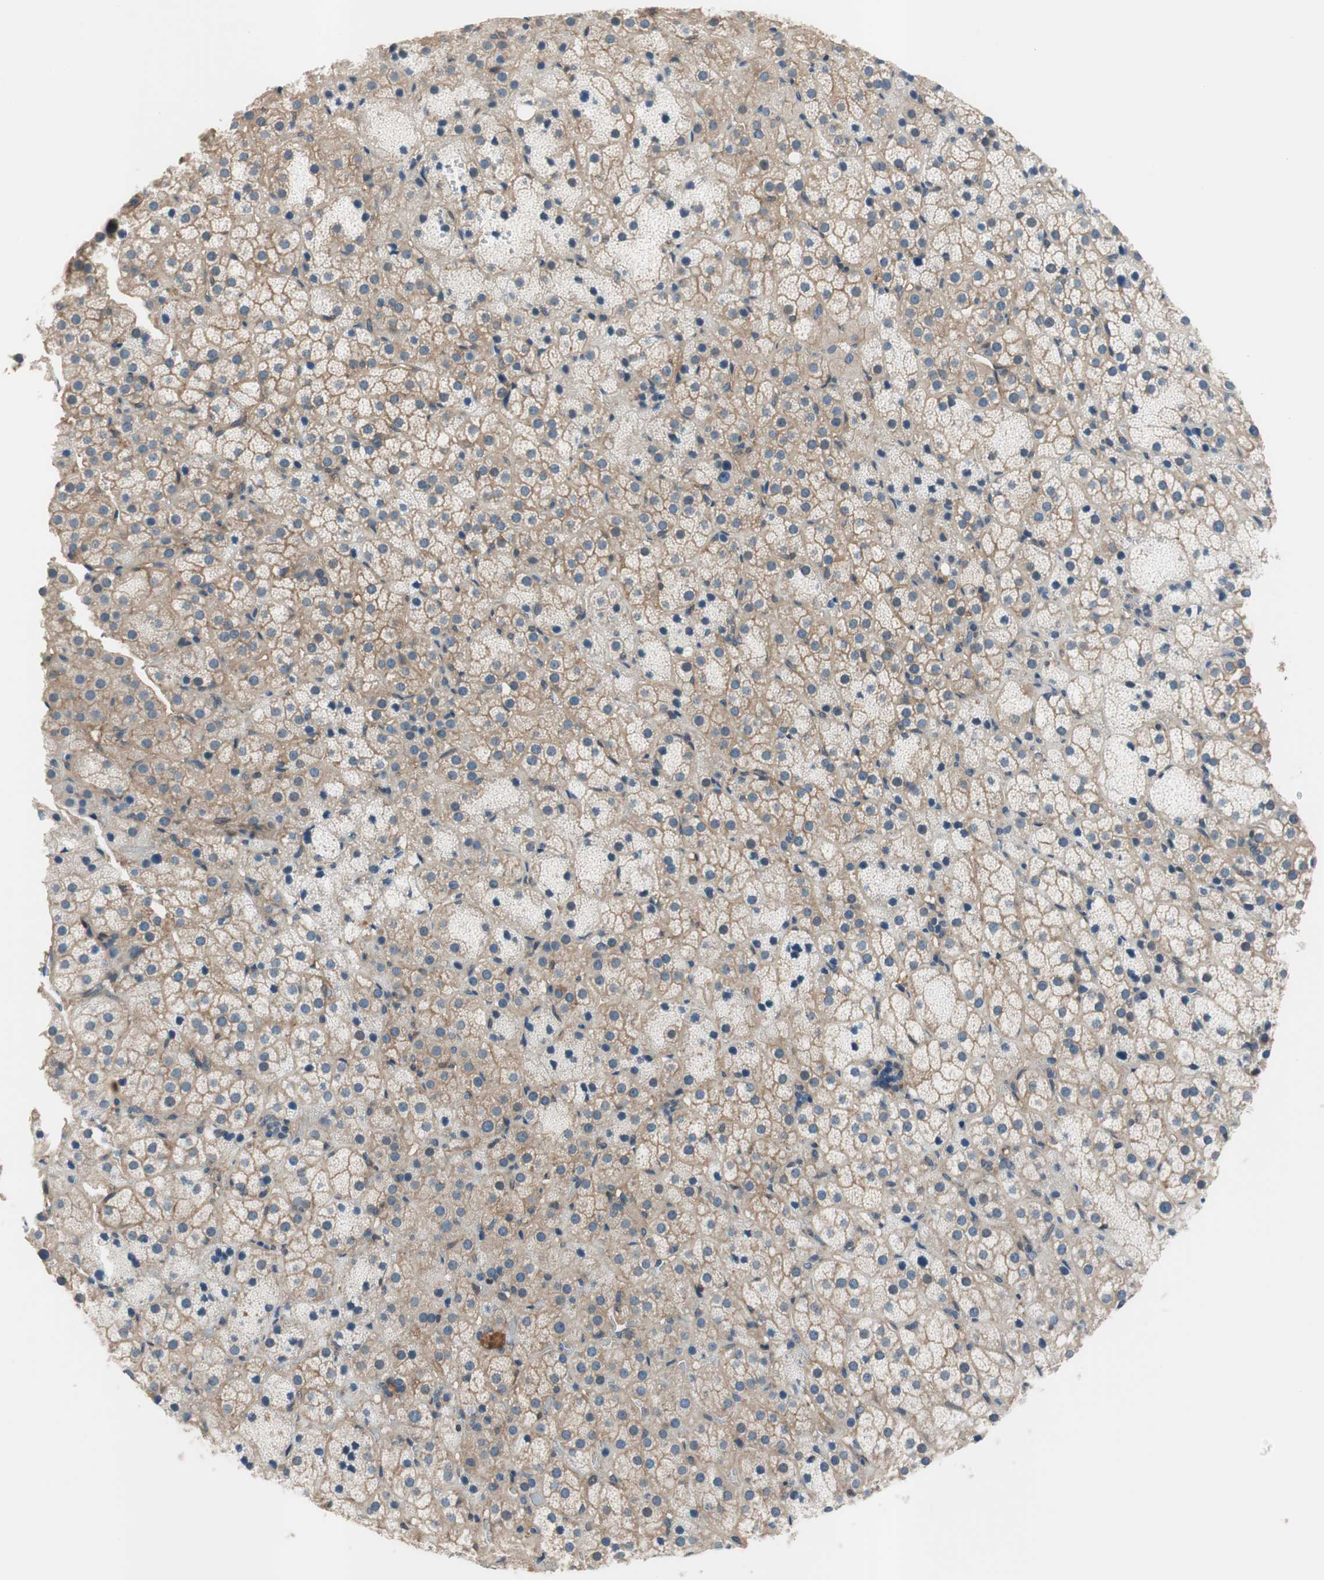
{"staining": {"intensity": "moderate", "quantity": "25%-75%", "location": "cytoplasmic/membranous"}, "tissue": "adrenal gland", "cell_type": "Glandular cells", "image_type": "normal", "snomed": [{"axis": "morphology", "description": "Normal tissue, NOS"}, {"axis": "topography", "description": "Adrenal gland"}], "caption": "Immunohistochemical staining of benign human adrenal gland exhibits medium levels of moderate cytoplasmic/membranous expression in approximately 25%-75% of glandular cells.", "gene": "CALML3", "patient": {"sex": "female", "age": 57}}